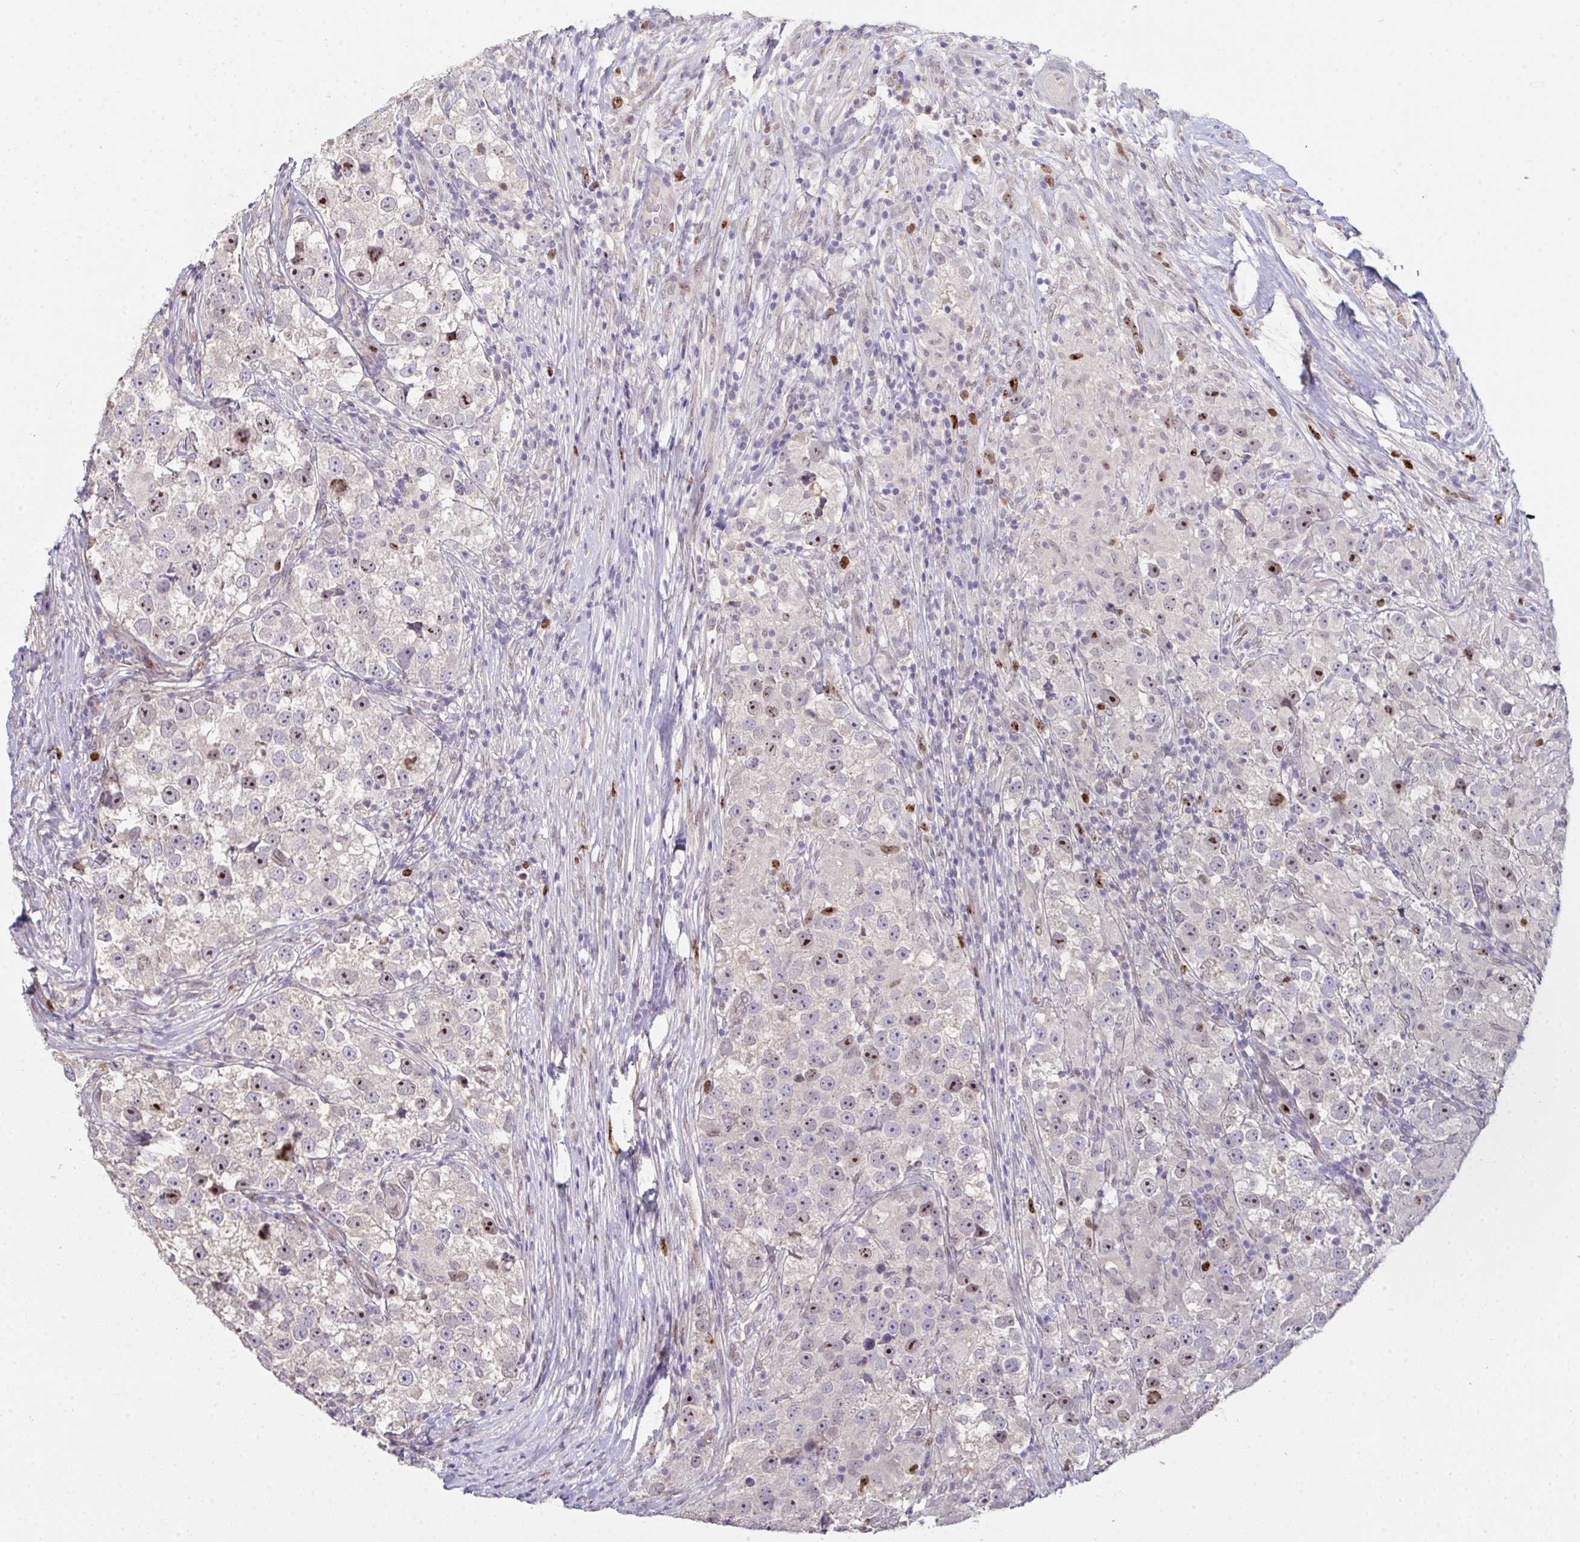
{"staining": {"intensity": "moderate", "quantity": "<25%", "location": "nuclear"}, "tissue": "testis cancer", "cell_type": "Tumor cells", "image_type": "cancer", "snomed": [{"axis": "morphology", "description": "Seminoma, NOS"}, {"axis": "topography", "description": "Testis"}], "caption": "This histopathology image displays immunohistochemistry (IHC) staining of human testis seminoma, with low moderate nuclear expression in approximately <25% of tumor cells.", "gene": "SETD7", "patient": {"sex": "male", "age": 46}}